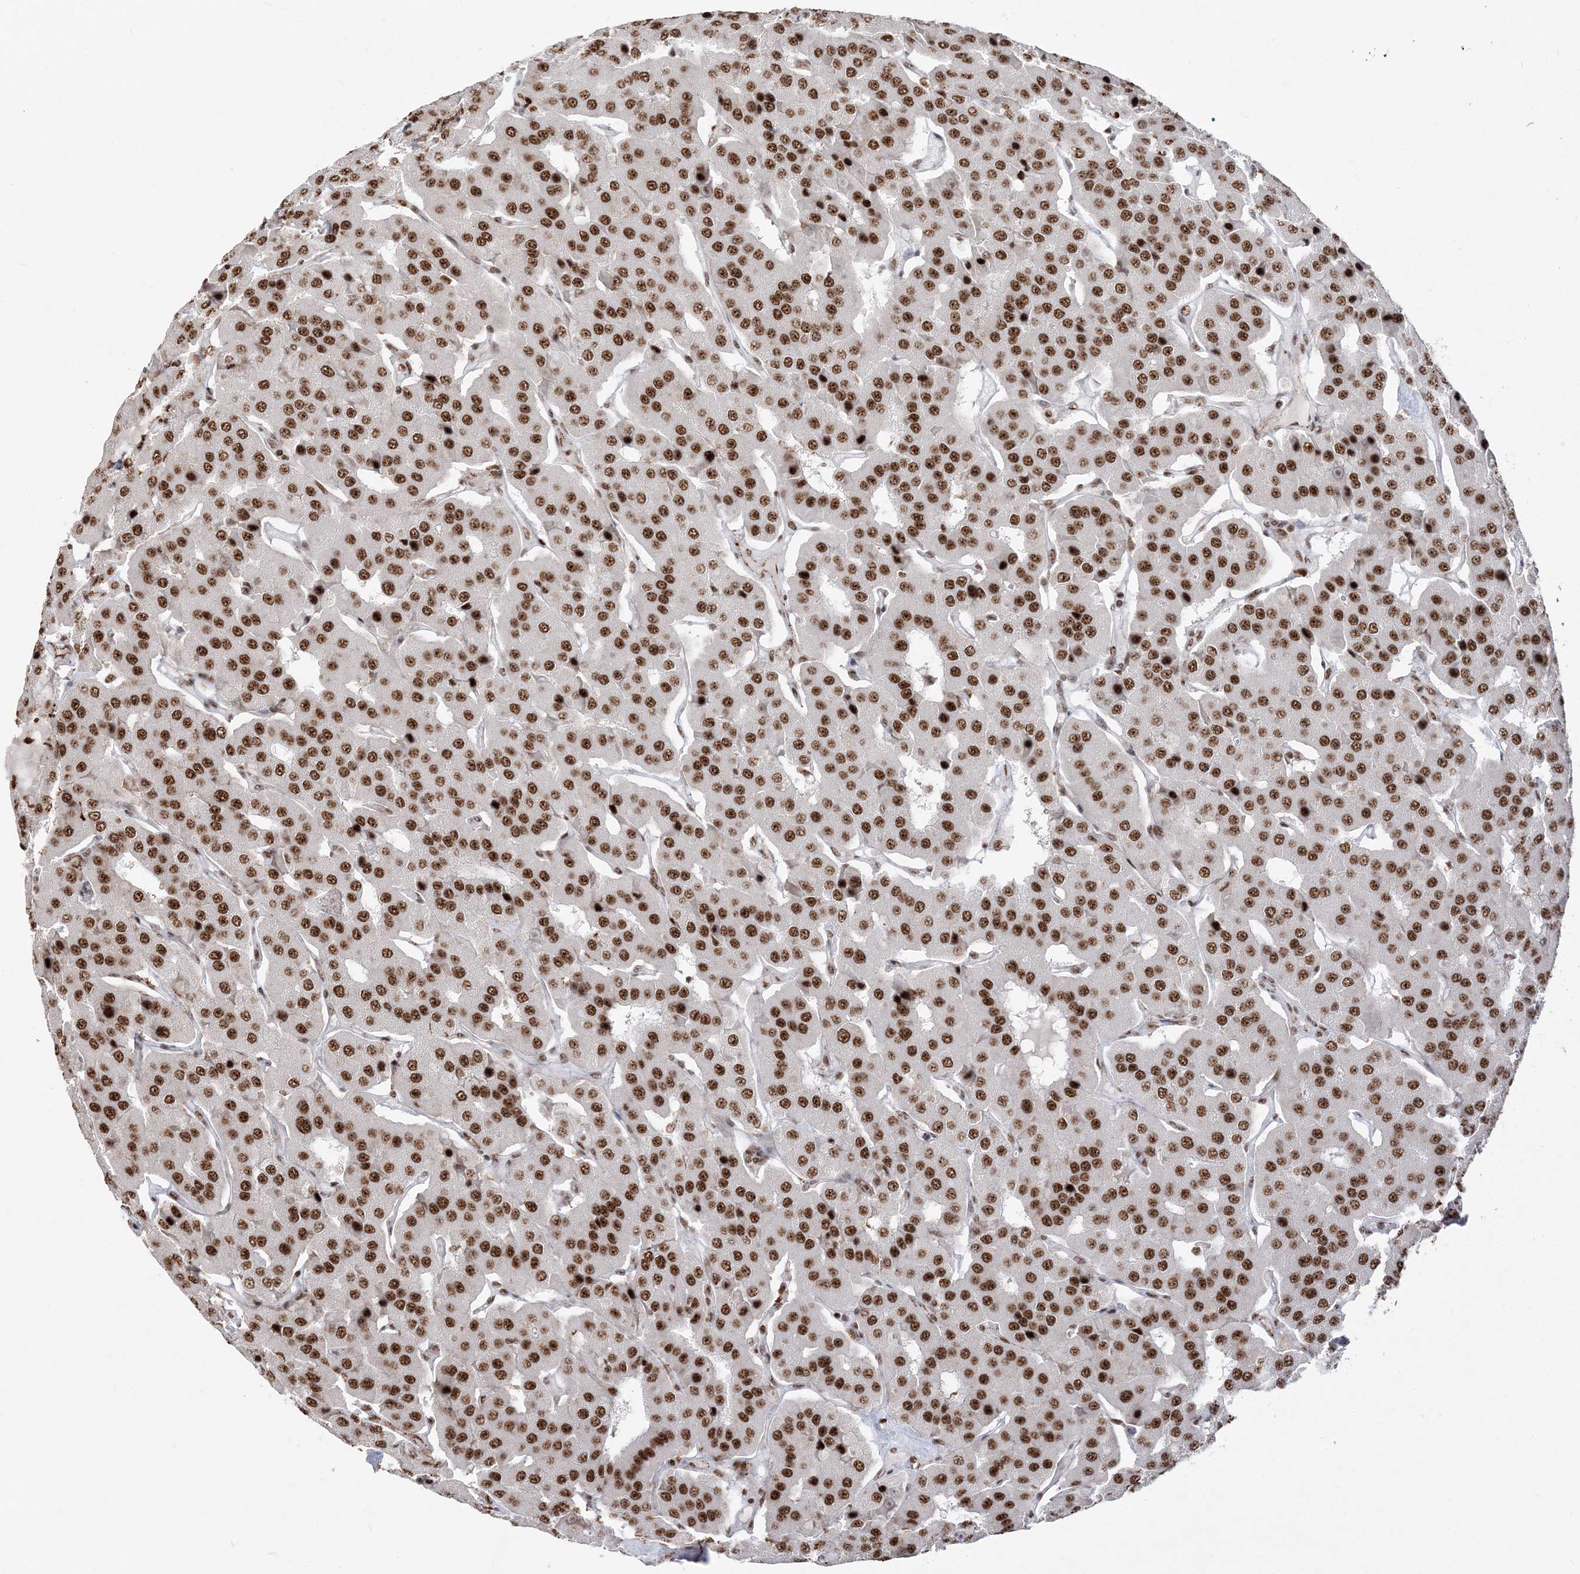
{"staining": {"intensity": "strong", "quantity": ">75%", "location": "nuclear"}, "tissue": "parathyroid gland", "cell_type": "Glandular cells", "image_type": "normal", "snomed": [{"axis": "morphology", "description": "Normal tissue, NOS"}, {"axis": "morphology", "description": "Adenoma, NOS"}, {"axis": "topography", "description": "Parathyroid gland"}], "caption": "Protein staining of unremarkable parathyroid gland demonstrates strong nuclear staining in approximately >75% of glandular cells.", "gene": "RBM17", "patient": {"sex": "female", "age": 86}}